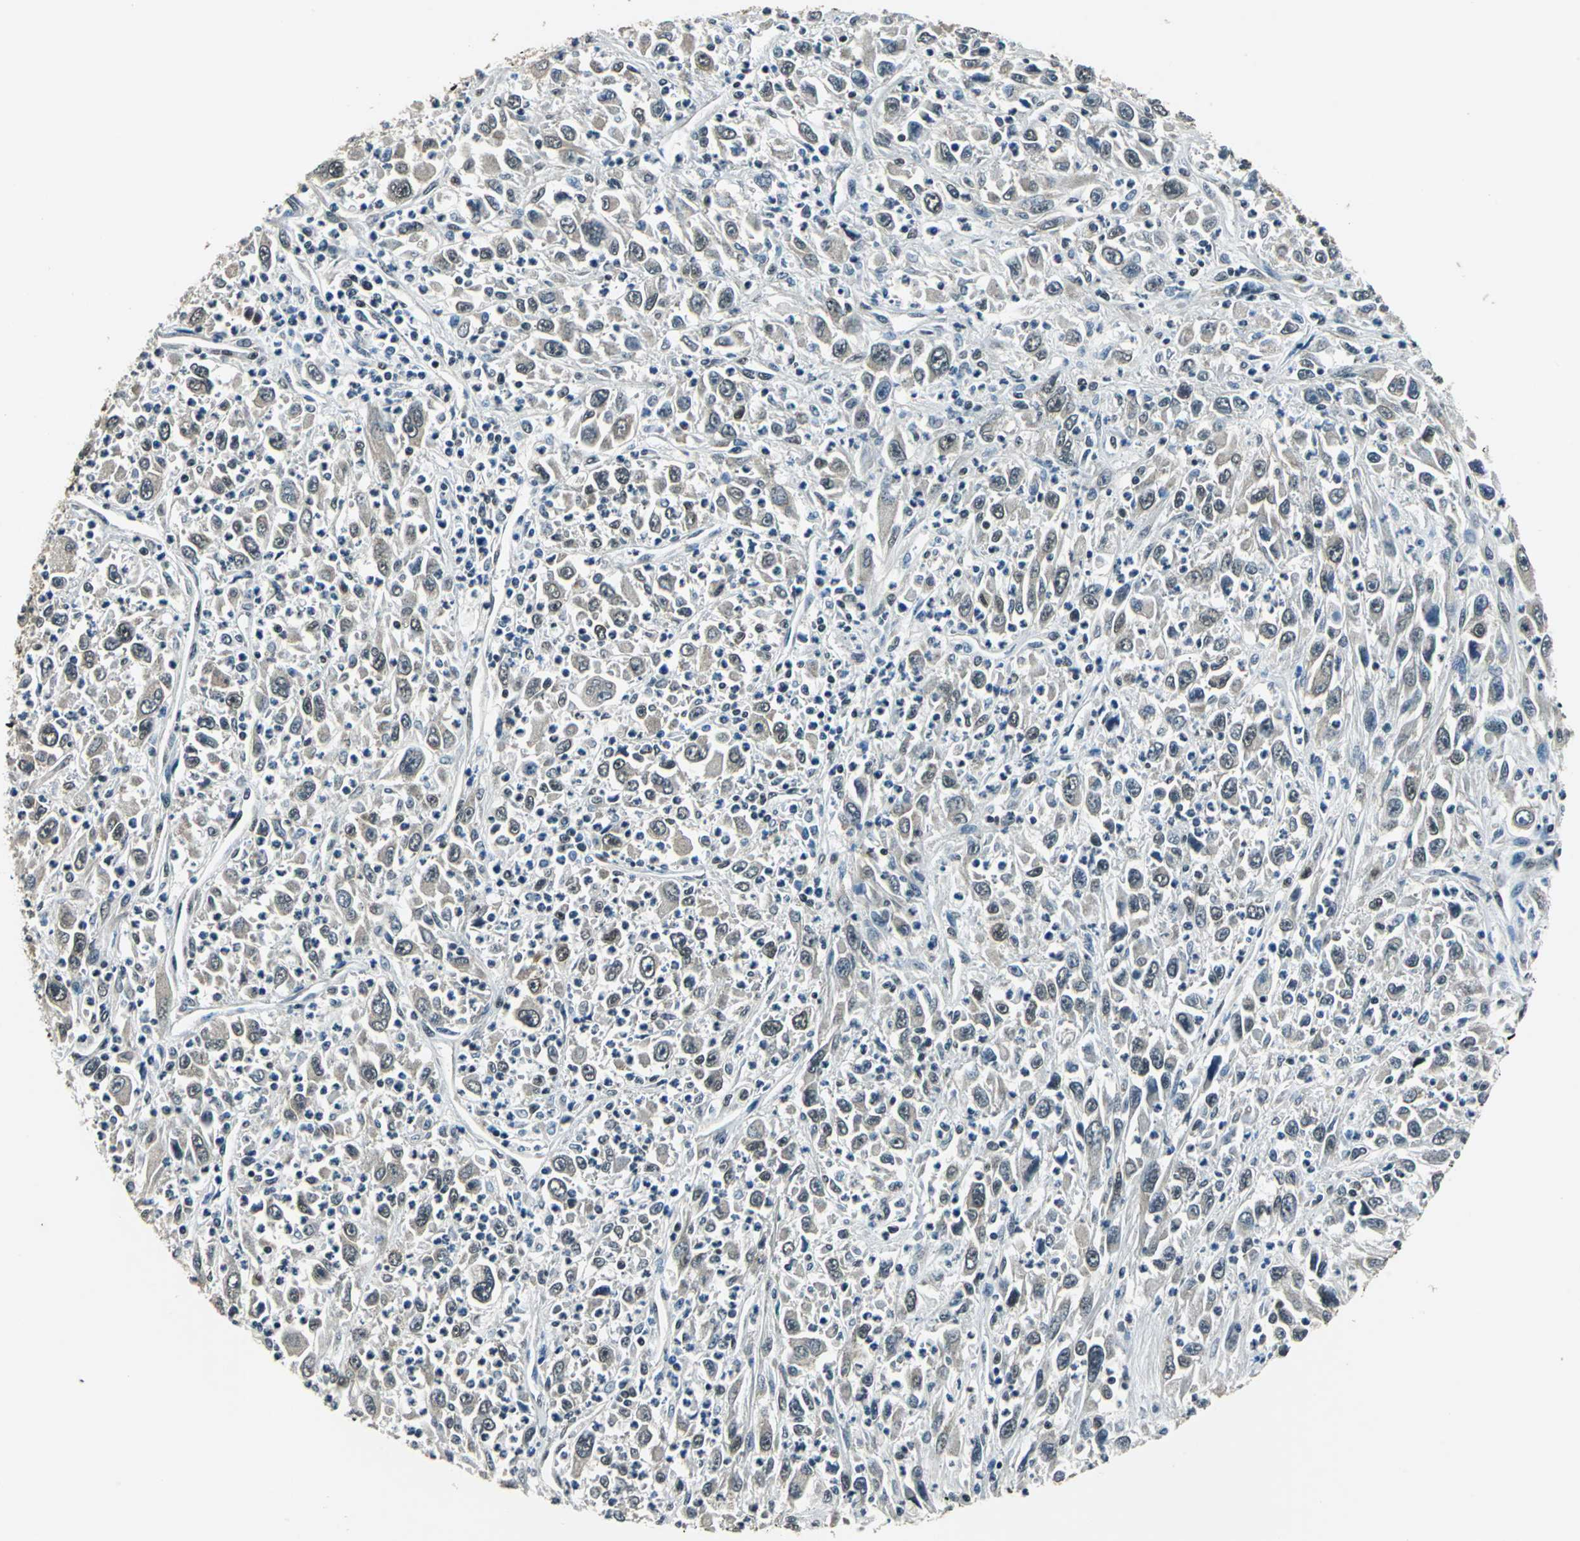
{"staining": {"intensity": "moderate", "quantity": ">75%", "location": "cytoplasmic/membranous,nuclear"}, "tissue": "melanoma", "cell_type": "Tumor cells", "image_type": "cancer", "snomed": [{"axis": "morphology", "description": "Malignant melanoma, Metastatic site"}, {"axis": "topography", "description": "Skin"}], "caption": "A photomicrograph of human malignant melanoma (metastatic site) stained for a protein shows moderate cytoplasmic/membranous and nuclear brown staining in tumor cells.", "gene": "RBM14", "patient": {"sex": "female", "age": 56}}